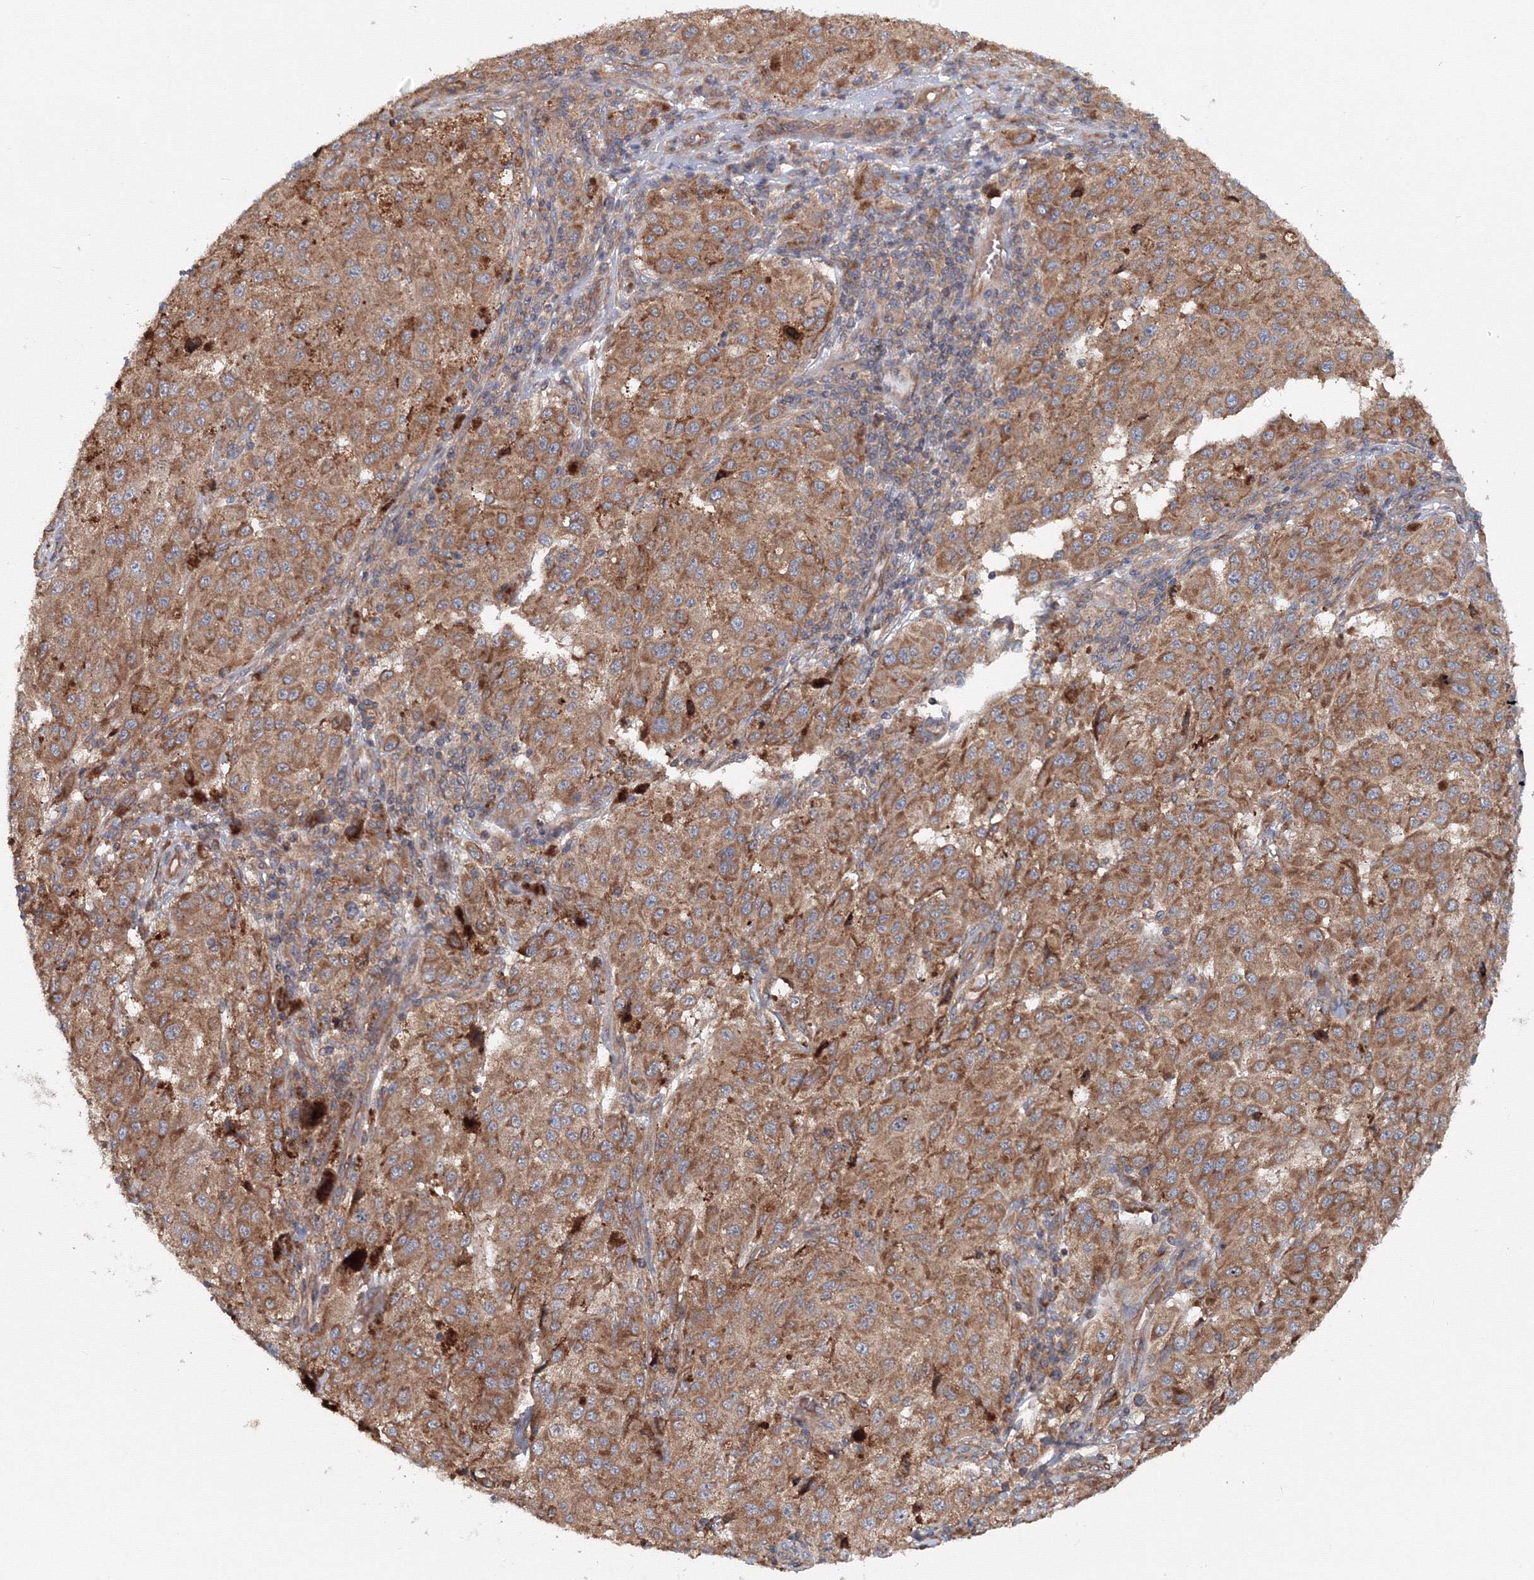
{"staining": {"intensity": "moderate", "quantity": ">75%", "location": "cytoplasmic/membranous"}, "tissue": "melanoma", "cell_type": "Tumor cells", "image_type": "cancer", "snomed": [{"axis": "morphology", "description": "Malignant melanoma, NOS"}, {"axis": "topography", "description": "Skin"}], "caption": "A brown stain labels moderate cytoplasmic/membranous positivity of a protein in malignant melanoma tumor cells.", "gene": "EXOC1", "patient": {"sex": "female", "age": 64}}